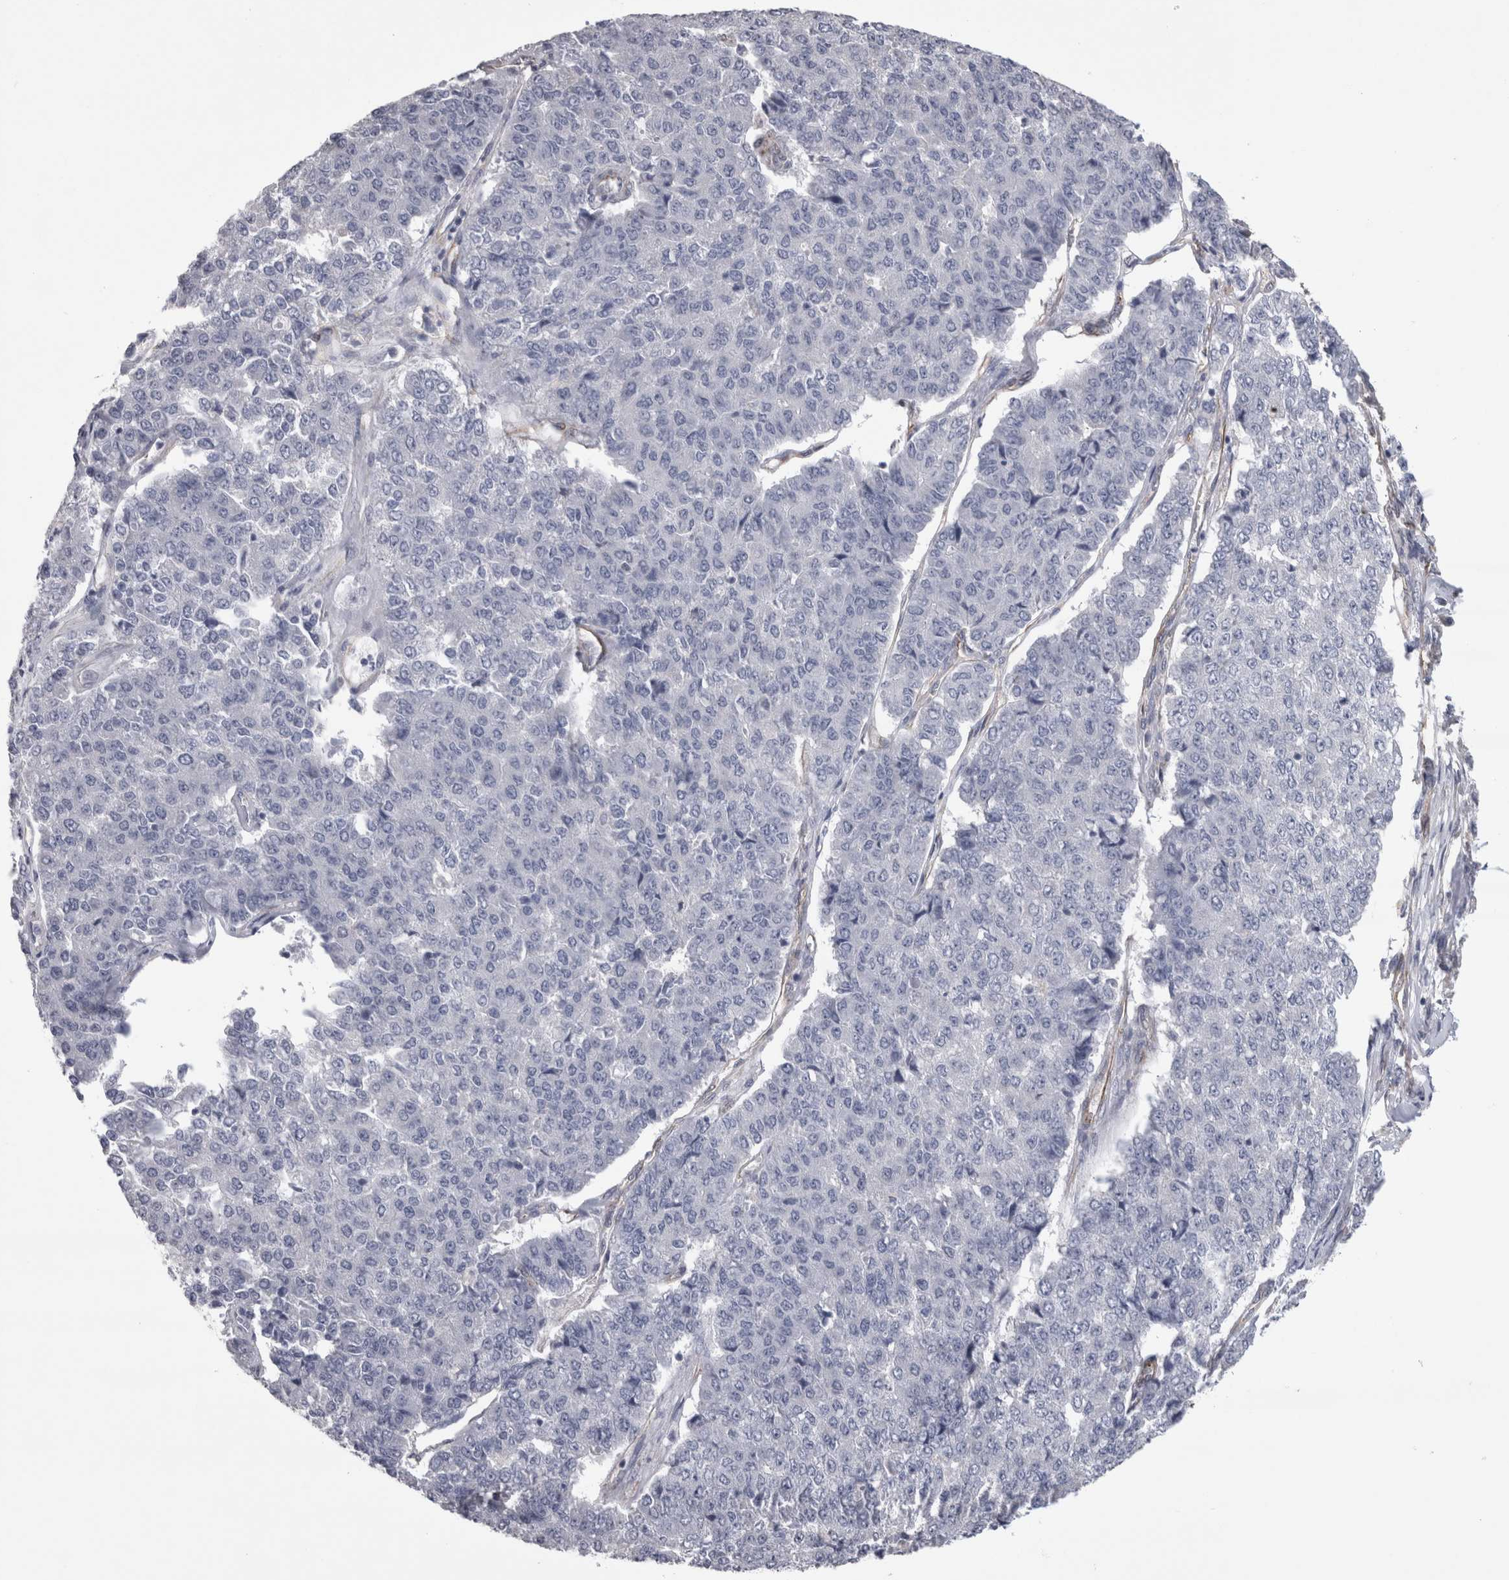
{"staining": {"intensity": "negative", "quantity": "none", "location": "none"}, "tissue": "pancreatic cancer", "cell_type": "Tumor cells", "image_type": "cancer", "snomed": [{"axis": "morphology", "description": "Adenocarcinoma, NOS"}, {"axis": "topography", "description": "Pancreas"}], "caption": "Adenocarcinoma (pancreatic) was stained to show a protein in brown. There is no significant positivity in tumor cells.", "gene": "ACOT7", "patient": {"sex": "male", "age": 50}}